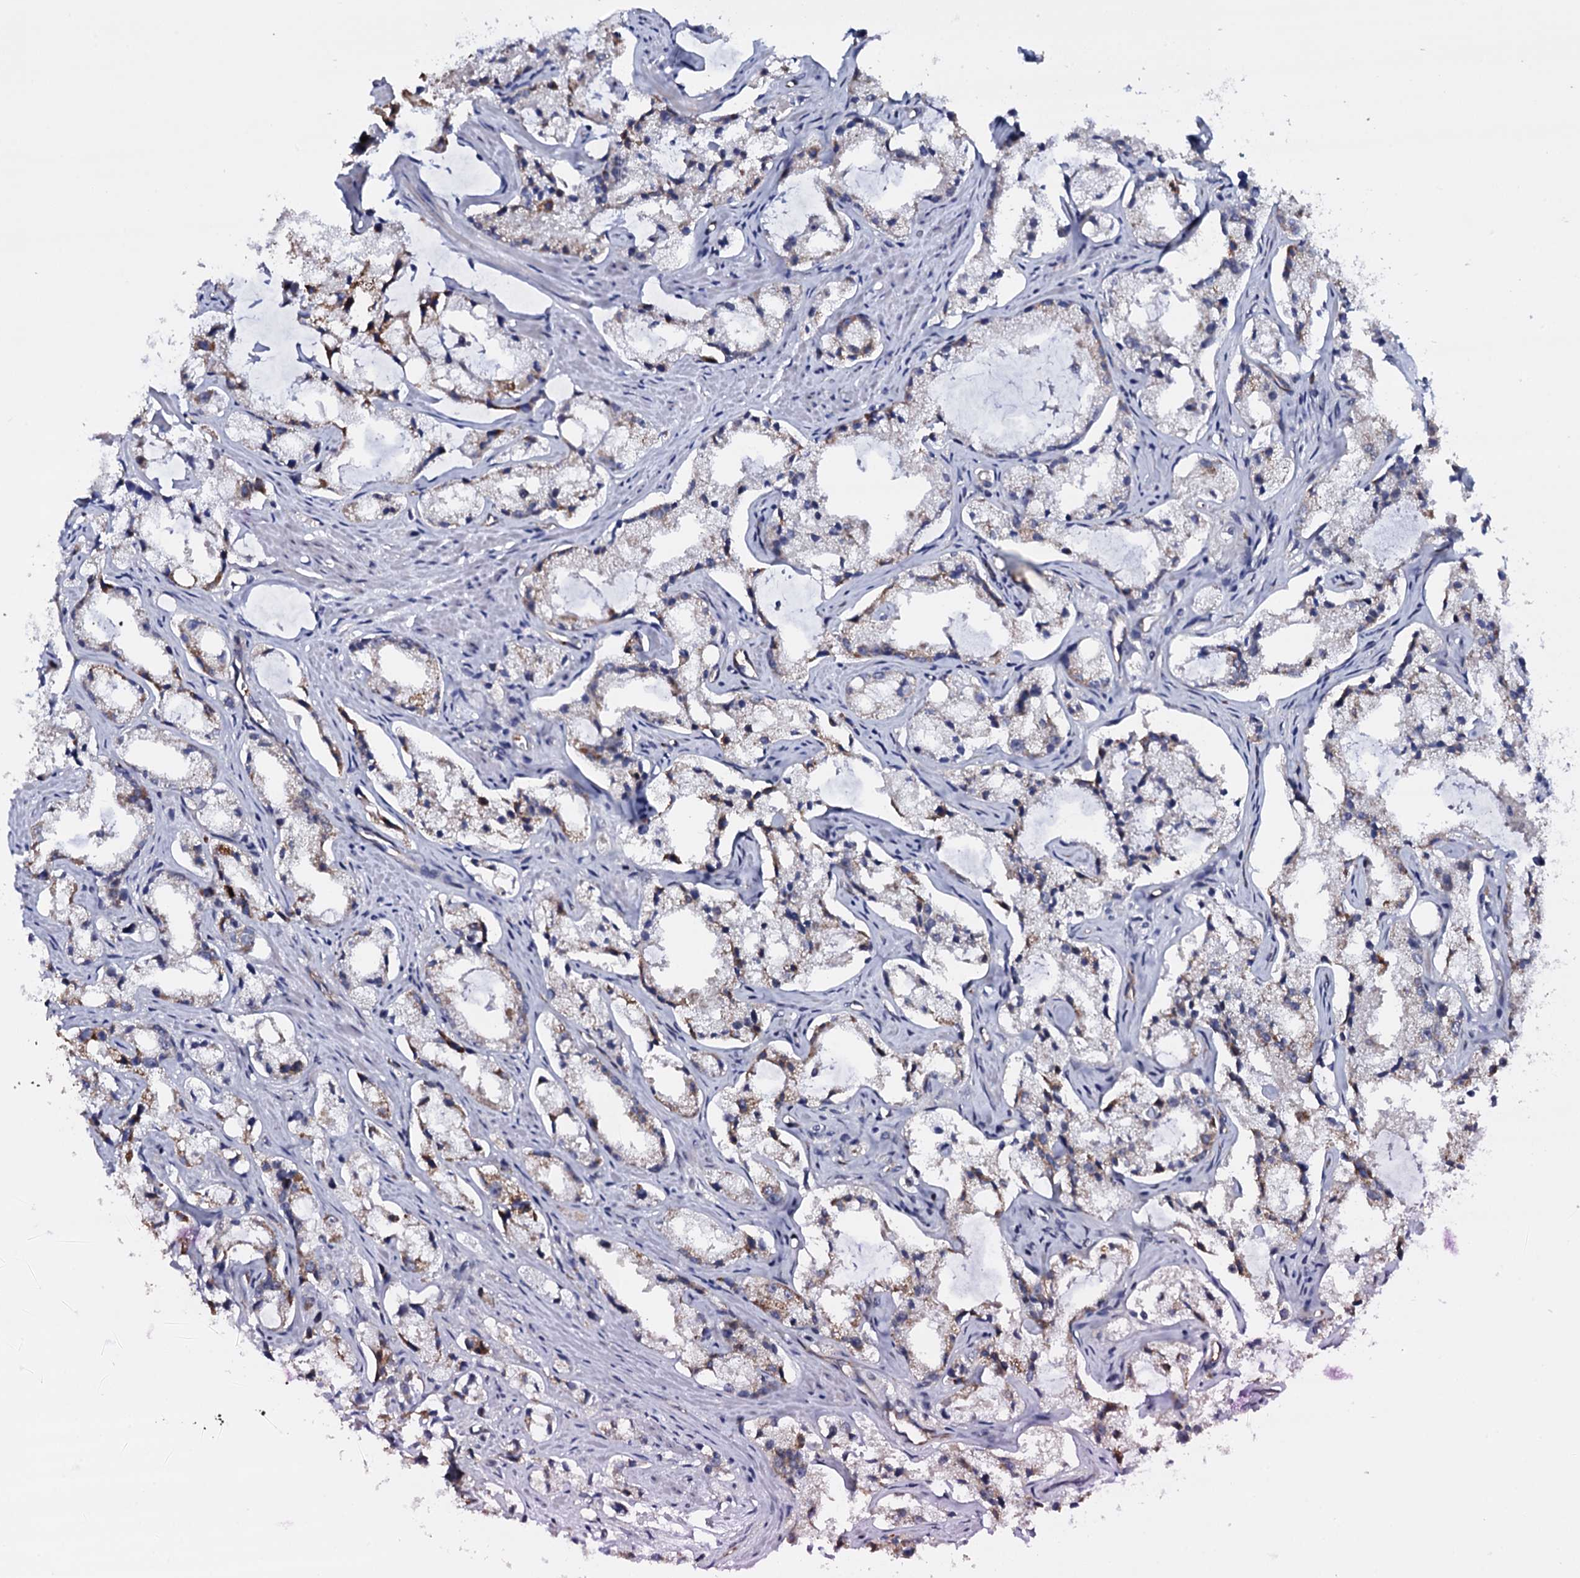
{"staining": {"intensity": "negative", "quantity": "none", "location": "none"}, "tissue": "prostate cancer", "cell_type": "Tumor cells", "image_type": "cancer", "snomed": [{"axis": "morphology", "description": "Adenocarcinoma, High grade"}, {"axis": "topography", "description": "Prostate"}], "caption": "Immunohistochemical staining of prostate cancer exhibits no significant expression in tumor cells.", "gene": "GAREM1", "patient": {"sex": "male", "age": 66}}